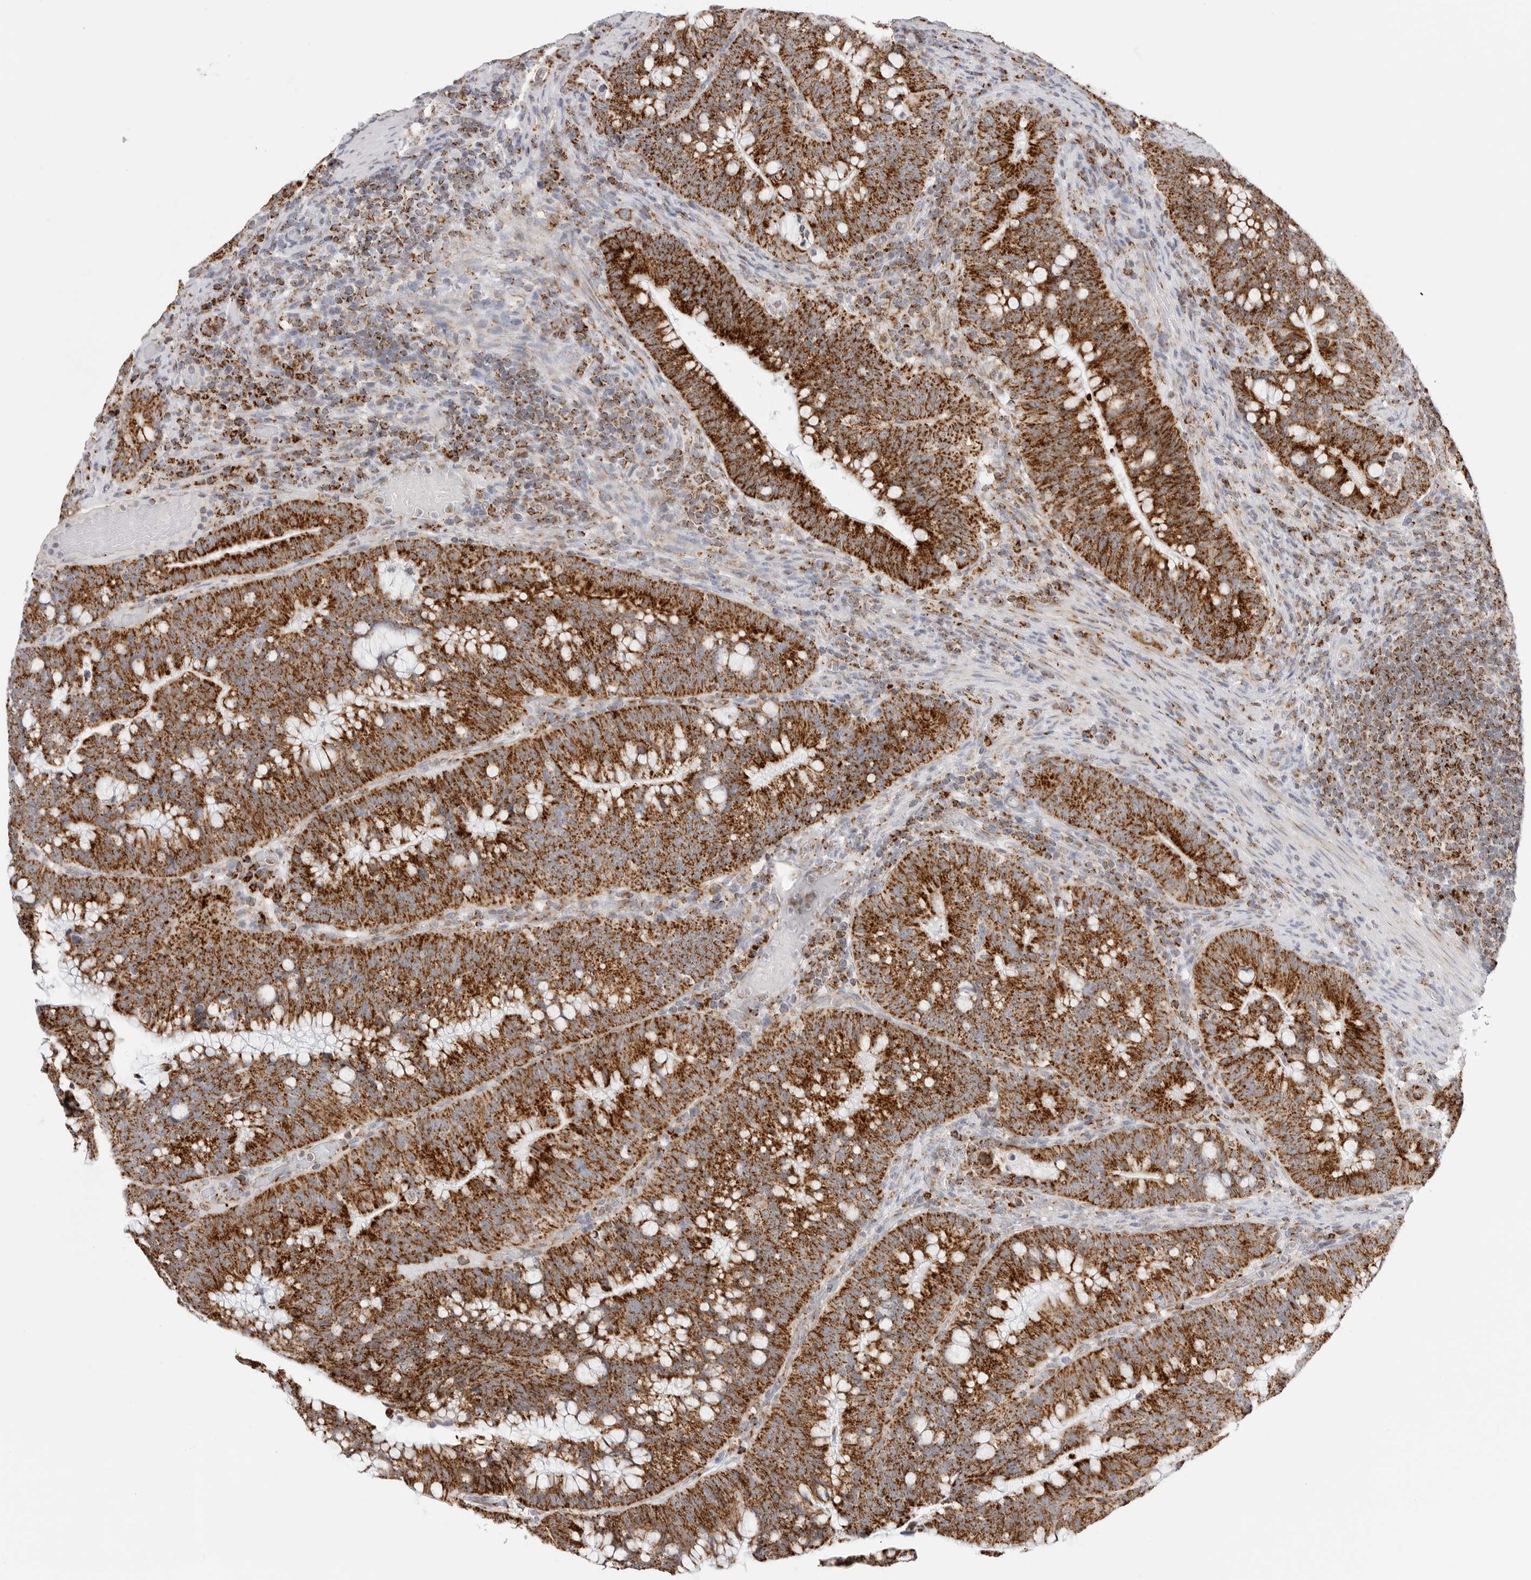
{"staining": {"intensity": "strong", "quantity": ">75%", "location": "cytoplasmic/membranous"}, "tissue": "colorectal cancer", "cell_type": "Tumor cells", "image_type": "cancer", "snomed": [{"axis": "morphology", "description": "Adenocarcinoma, NOS"}, {"axis": "topography", "description": "Colon"}], "caption": "IHC image of neoplastic tissue: human colorectal cancer stained using immunohistochemistry (IHC) demonstrates high levels of strong protein expression localized specifically in the cytoplasmic/membranous of tumor cells, appearing as a cytoplasmic/membranous brown color.", "gene": "ATP5IF1", "patient": {"sex": "female", "age": 66}}